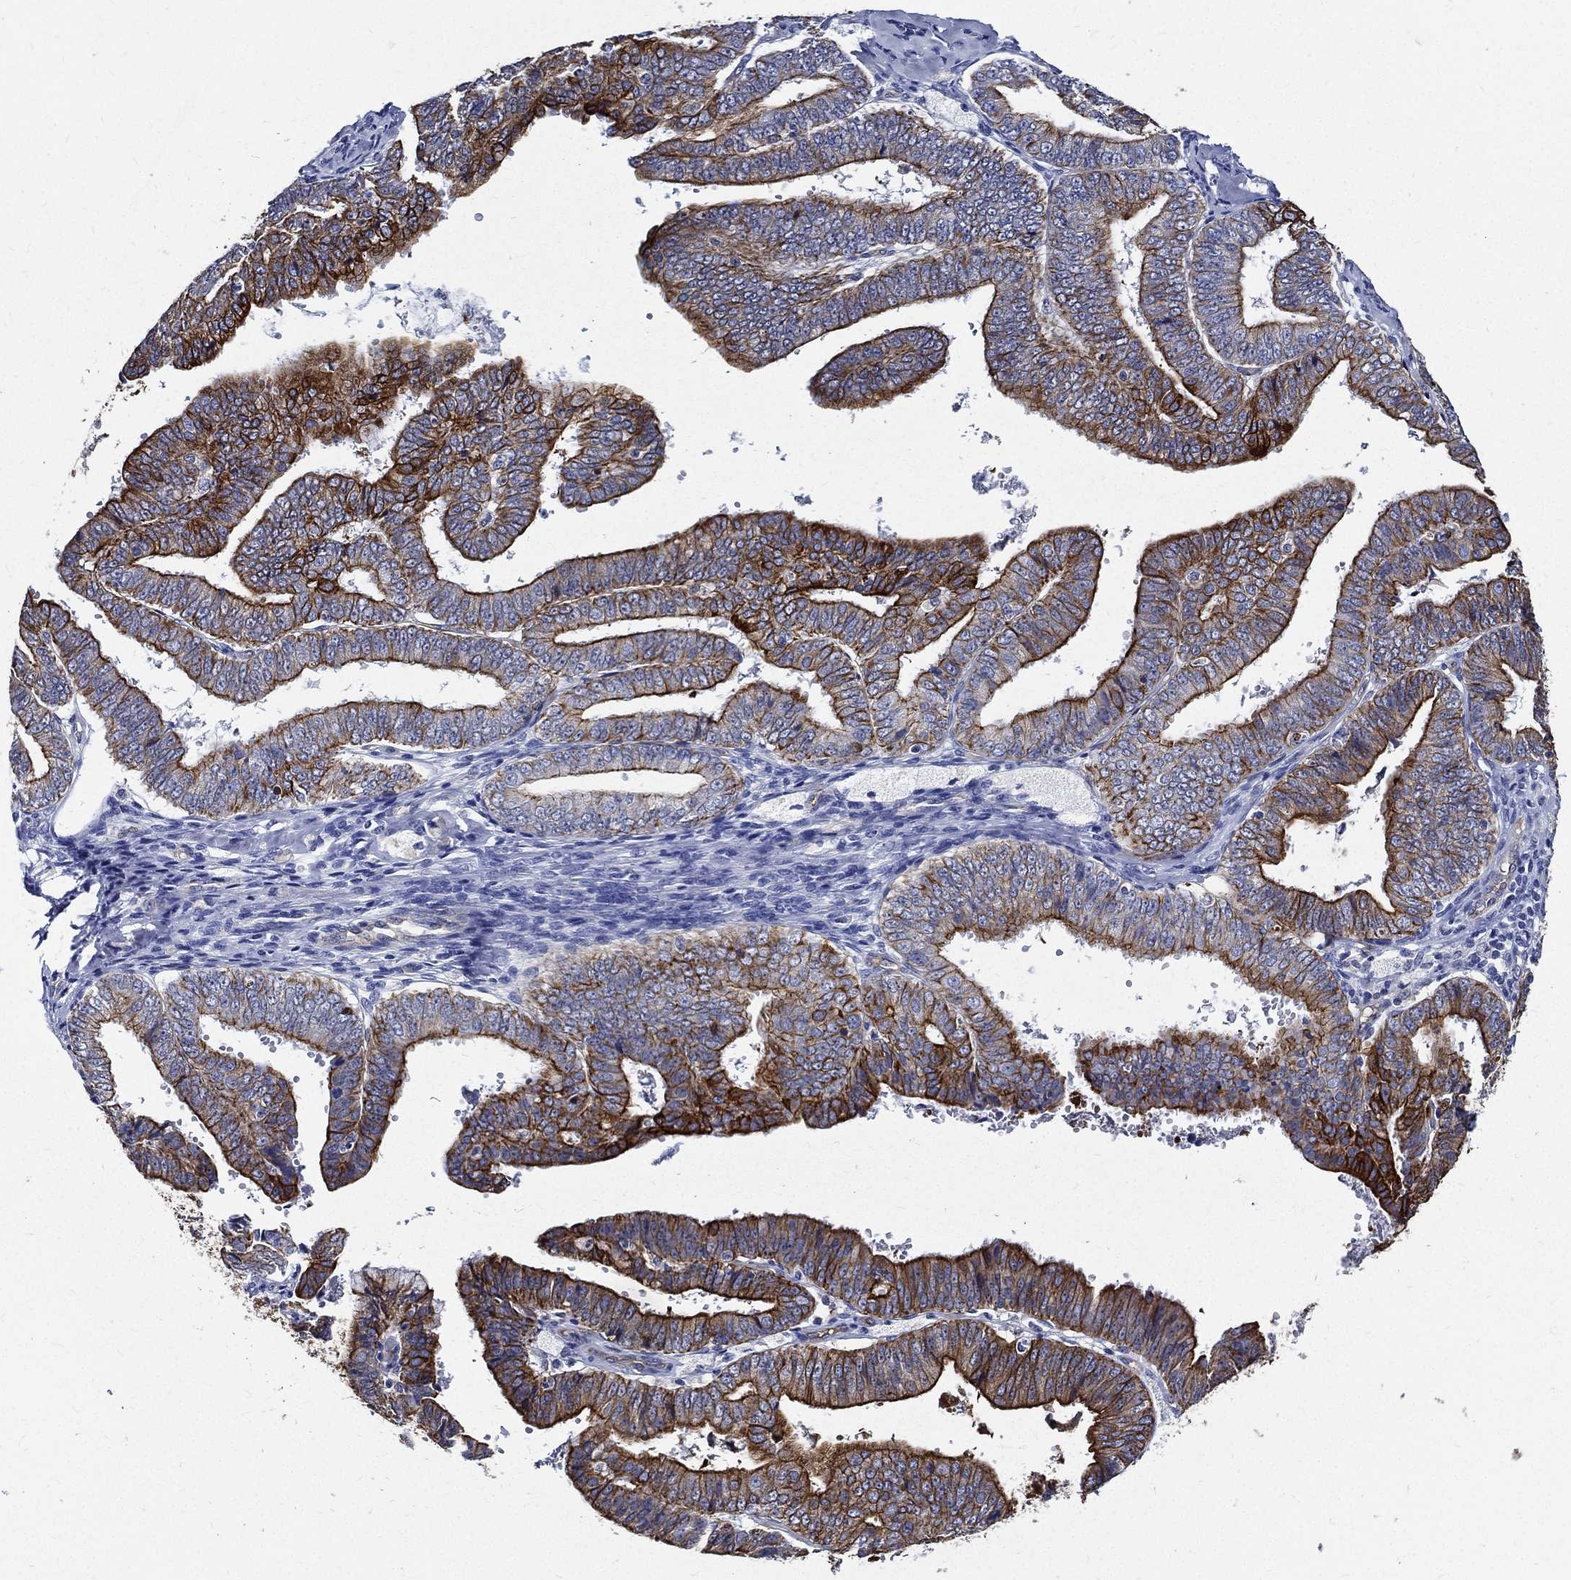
{"staining": {"intensity": "strong", "quantity": "25%-75%", "location": "cytoplasmic/membranous"}, "tissue": "endometrial cancer", "cell_type": "Tumor cells", "image_type": "cancer", "snomed": [{"axis": "morphology", "description": "Adenocarcinoma, NOS"}, {"axis": "topography", "description": "Endometrium"}], "caption": "A micrograph showing strong cytoplasmic/membranous positivity in approximately 25%-75% of tumor cells in endometrial adenocarcinoma, as visualized by brown immunohistochemical staining.", "gene": "NEDD9", "patient": {"sex": "female", "age": 63}}